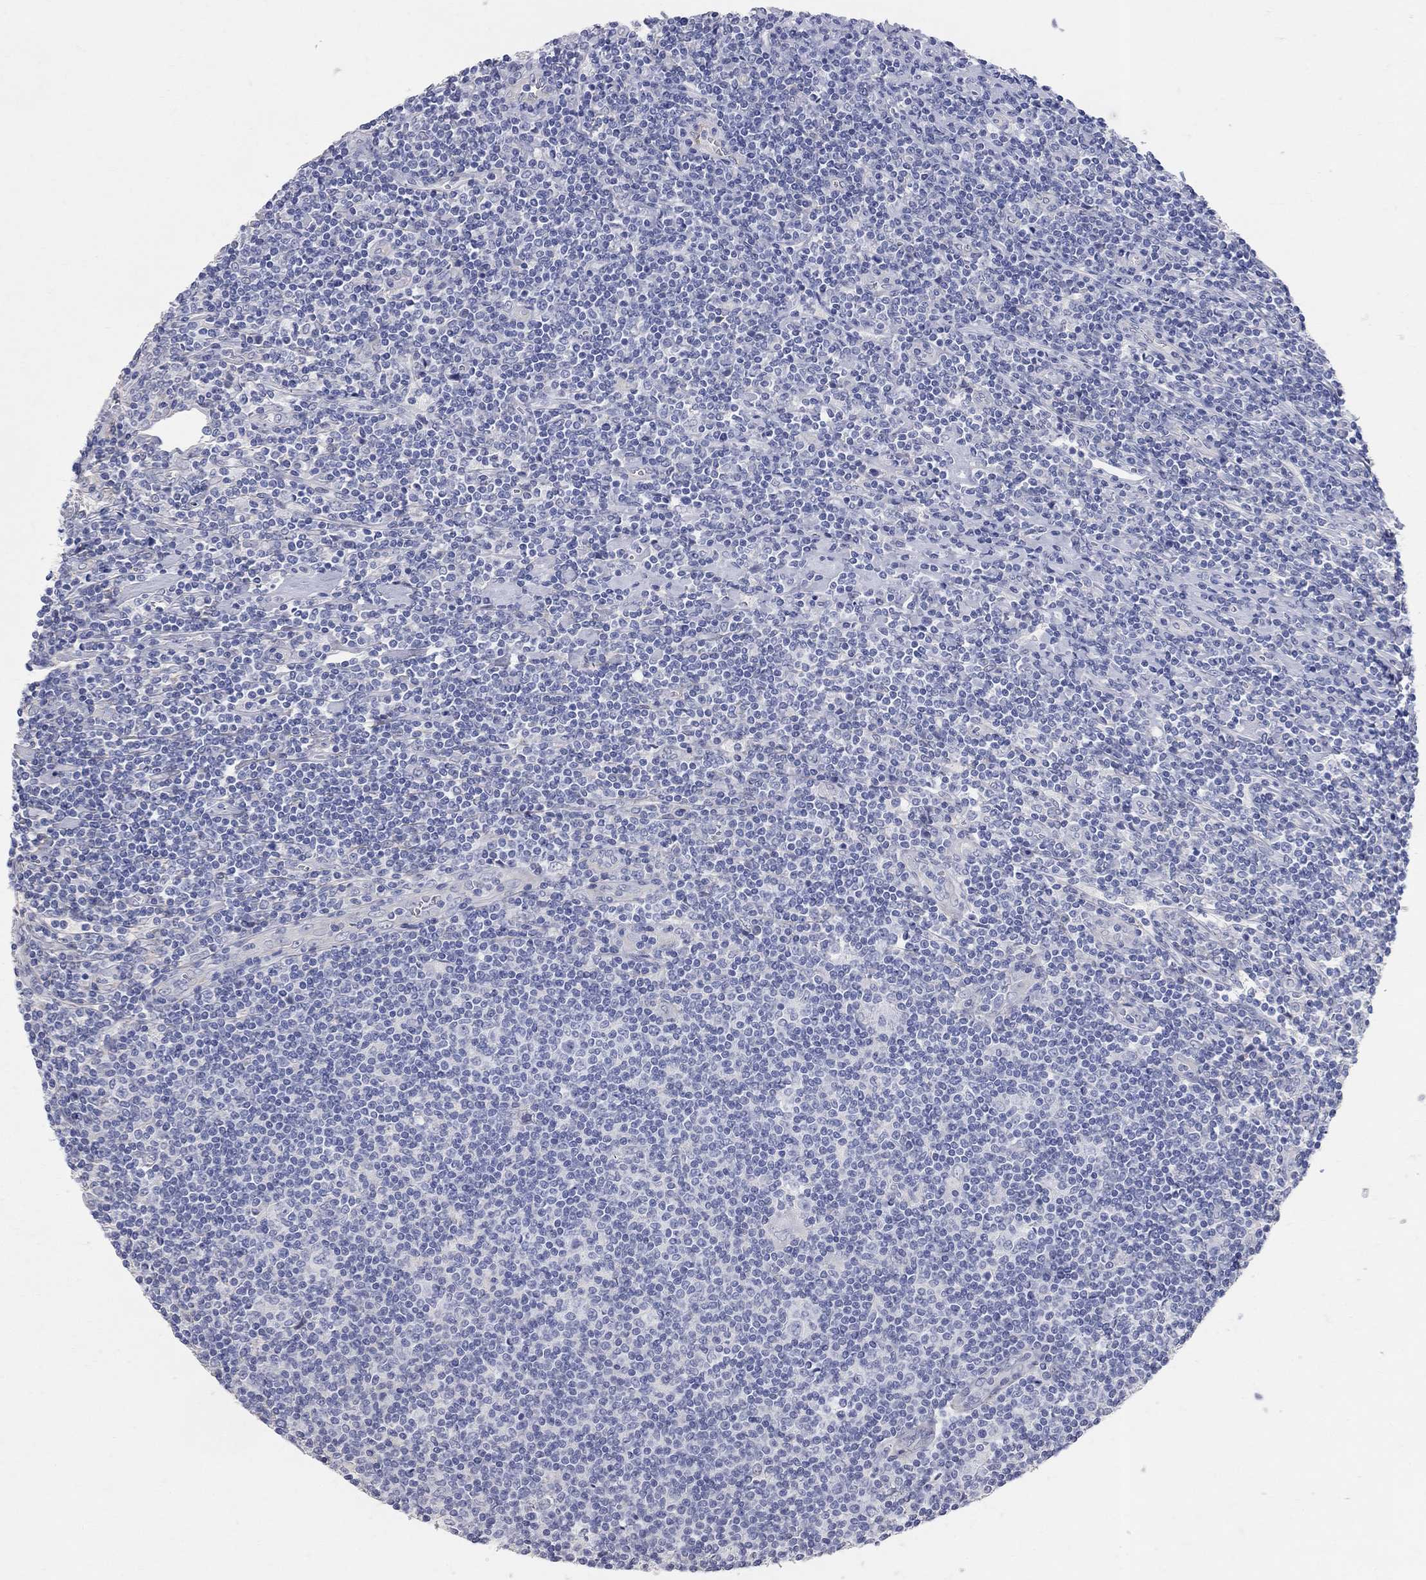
{"staining": {"intensity": "negative", "quantity": "none", "location": "none"}, "tissue": "lymphoma", "cell_type": "Tumor cells", "image_type": "cancer", "snomed": [{"axis": "morphology", "description": "Hodgkin's disease, NOS"}, {"axis": "topography", "description": "Lymph node"}], "caption": "Photomicrograph shows no protein staining in tumor cells of Hodgkin's disease tissue.", "gene": "AOX1", "patient": {"sex": "male", "age": 40}}